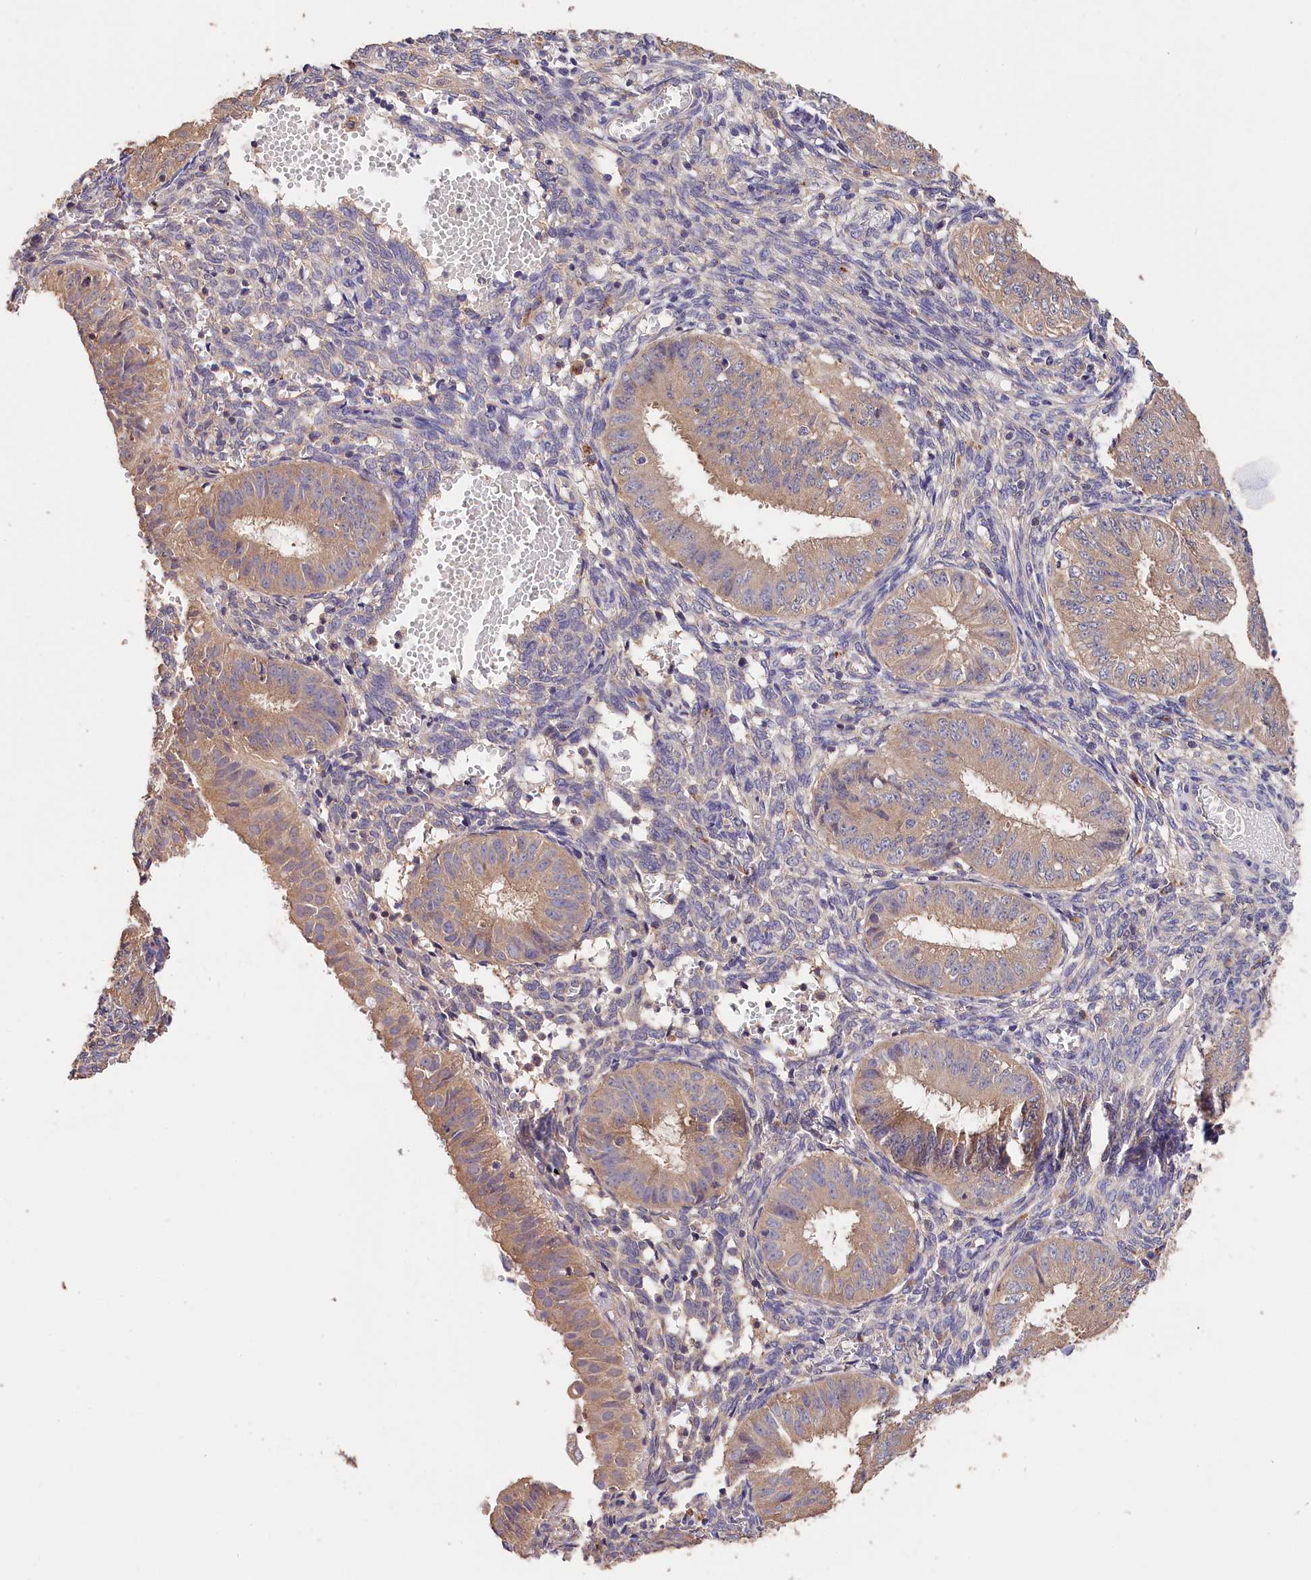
{"staining": {"intensity": "moderate", "quantity": ">75%", "location": "cytoplasmic/membranous"}, "tissue": "endometrial cancer", "cell_type": "Tumor cells", "image_type": "cancer", "snomed": [{"axis": "morphology", "description": "Normal tissue, NOS"}, {"axis": "morphology", "description": "Adenocarcinoma, NOS"}, {"axis": "topography", "description": "Endometrium"}], "caption": "Brown immunohistochemical staining in adenocarcinoma (endometrial) reveals moderate cytoplasmic/membranous expression in about >75% of tumor cells.", "gene": "OAS3", "patient": {"sex": "female", "age": 53}}